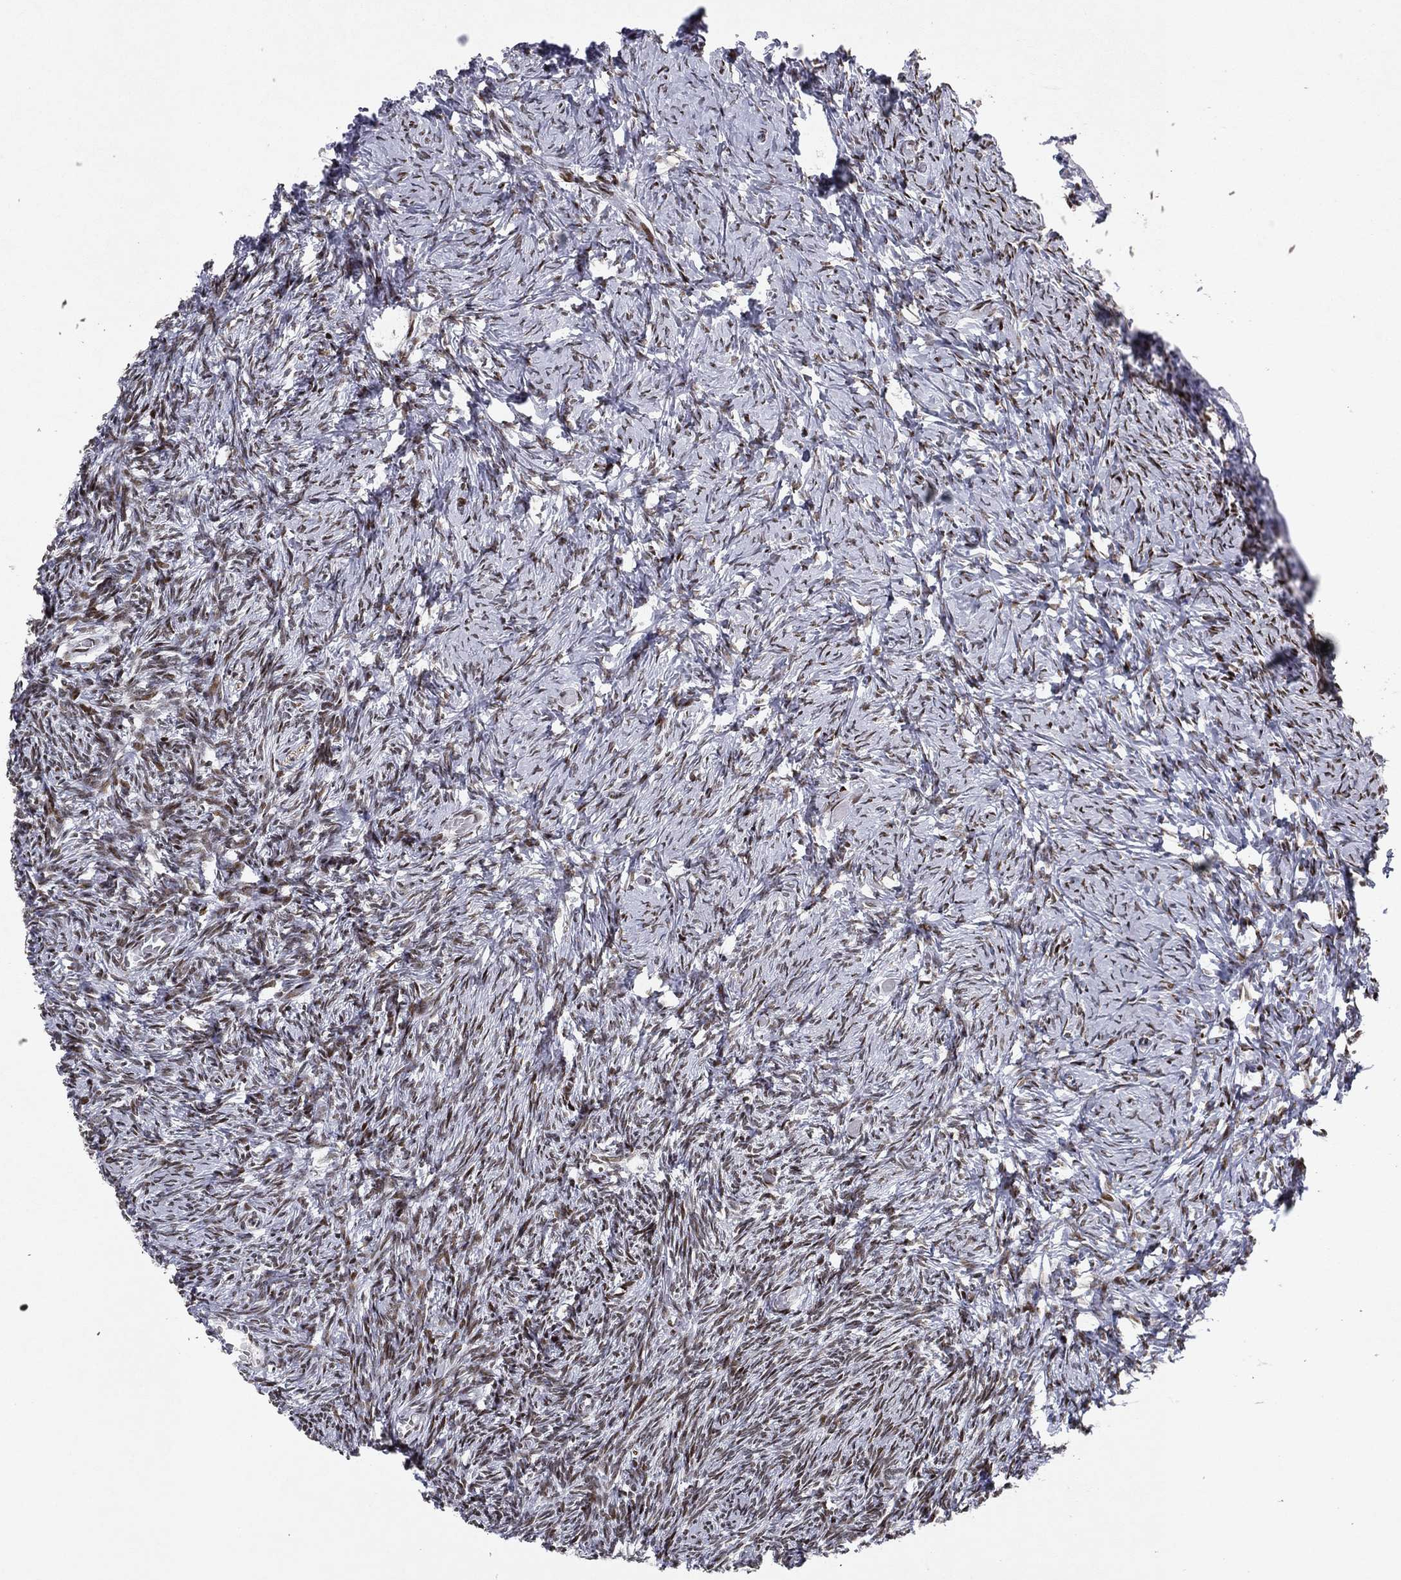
{"staining": {"intensity": "strong", "quantity": ">75%", "location": "nuclear"}, "tissue": "ovary", "cell_type": "Follicle cells", "image_type": "normal", "snomed": [{"axis": "morphology", "description": "Normal tissue, NOS"}, {"axis": "topography", "description": "Ovary"}], "caption": "The immunohistochemical stain shows strong nuclear staining in follicle cells of normal ovary. (DAB IHC with brightfield microscopy, high magnification).", "gene": "RTF1", "patient": {"sex": "female", "age": 39}}